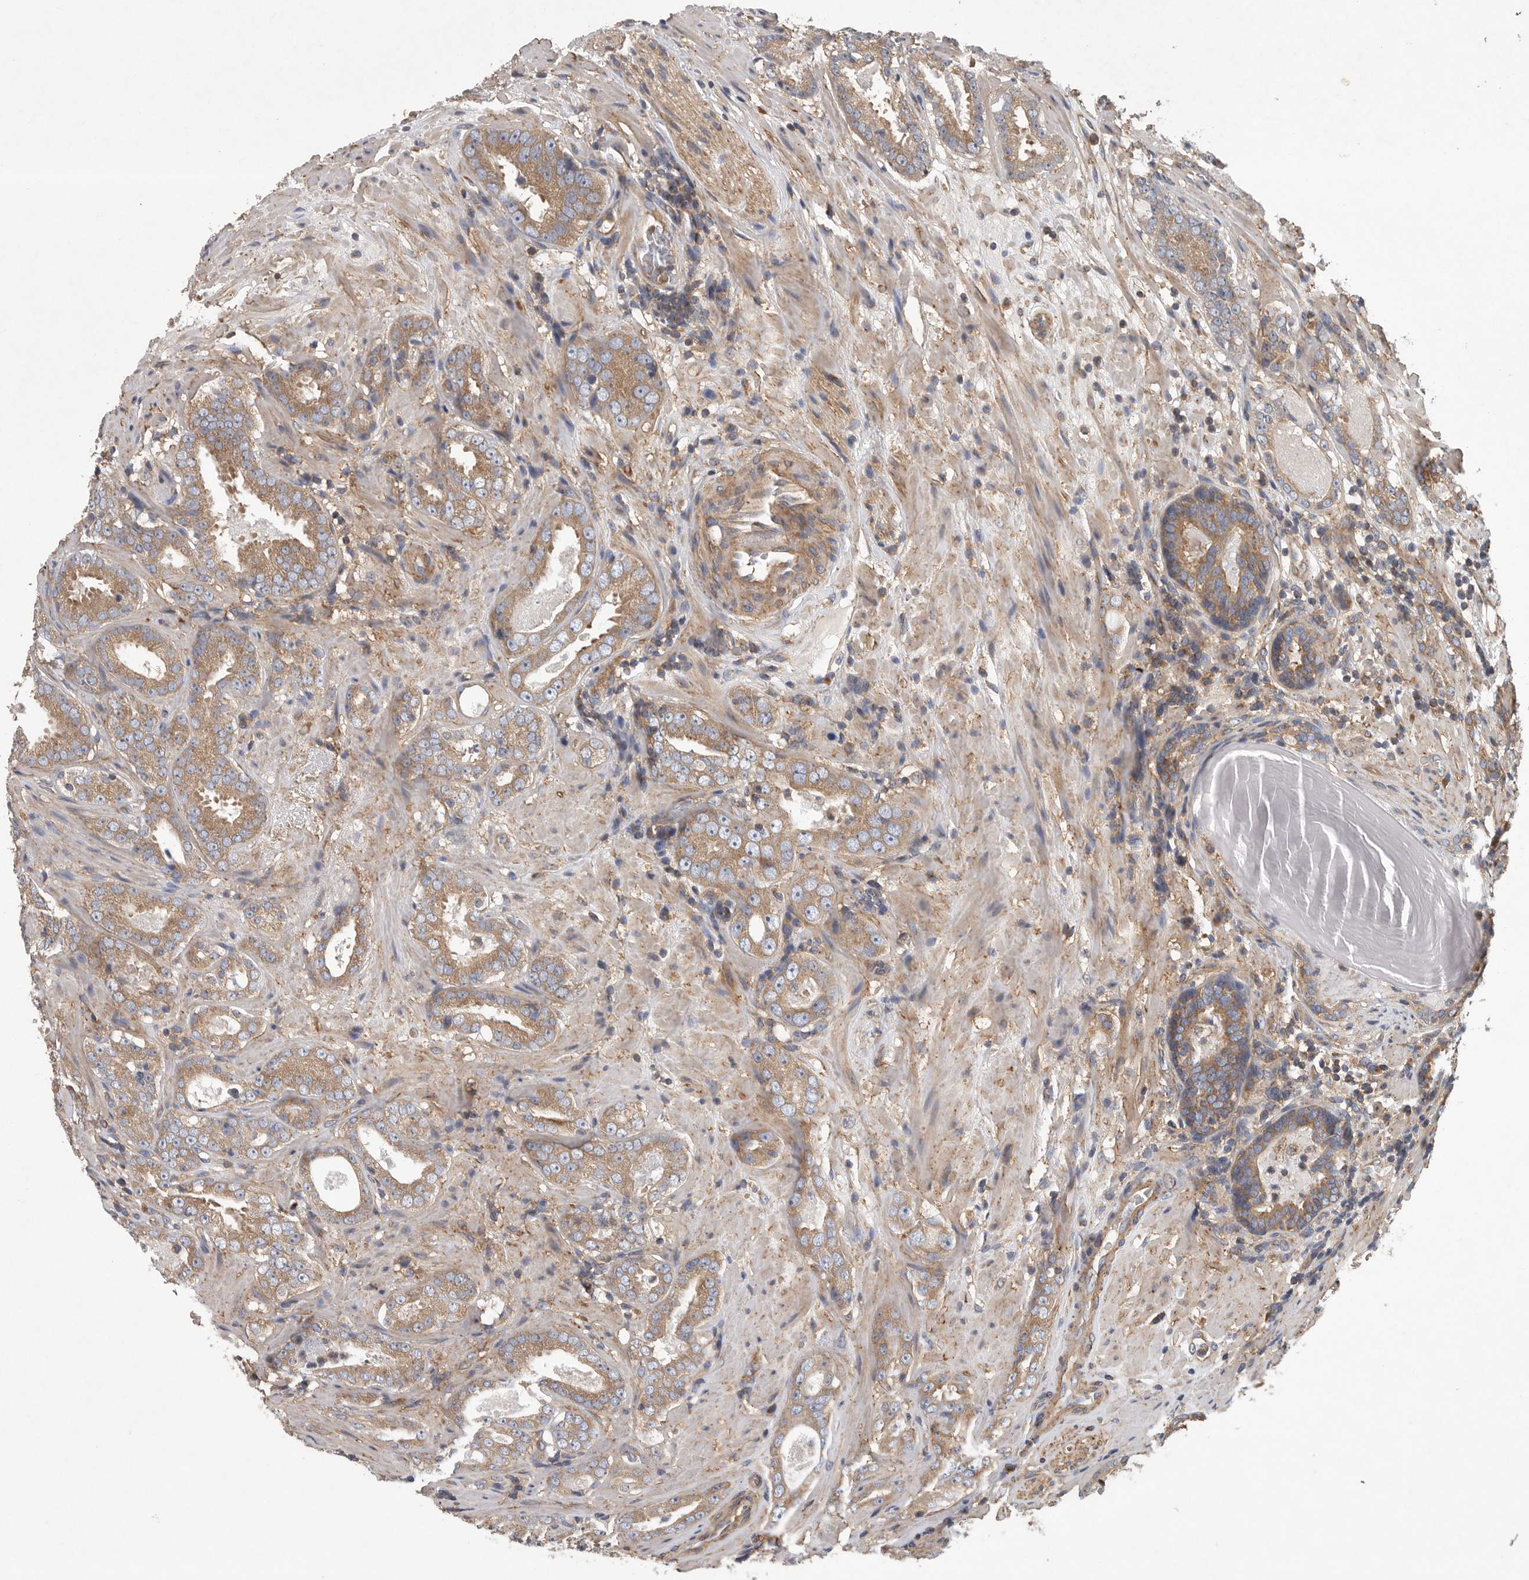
{"staining": {"intensity": "moderate", "quantity": ">75%", "location": "cytoplasmic/membranous"}, "tissue": "prostate cancer", "cell_type": "Tumor cells", "image_type": "cancer", "snomed": [{"axis": "morphology", "description": "Adenocarcinoma, Low grade"}, {"axis": "topography", "description": "Prostate"}], "caption": "The immunohistochemical stain highlights moderate cytoplasmic/membranous staining in tumor cells of prostate cancer (adenocarcinoma (low-grade)) tissue. The staining was performed using DAB (3,3'-diaminobenzidine) to visualize the protein expression in brown, while the nuclei were stained in blue with hematoxylin (Magnification: 20x).", "gene": "OXR1", "patient": {"sex": "male", "age": 69}}